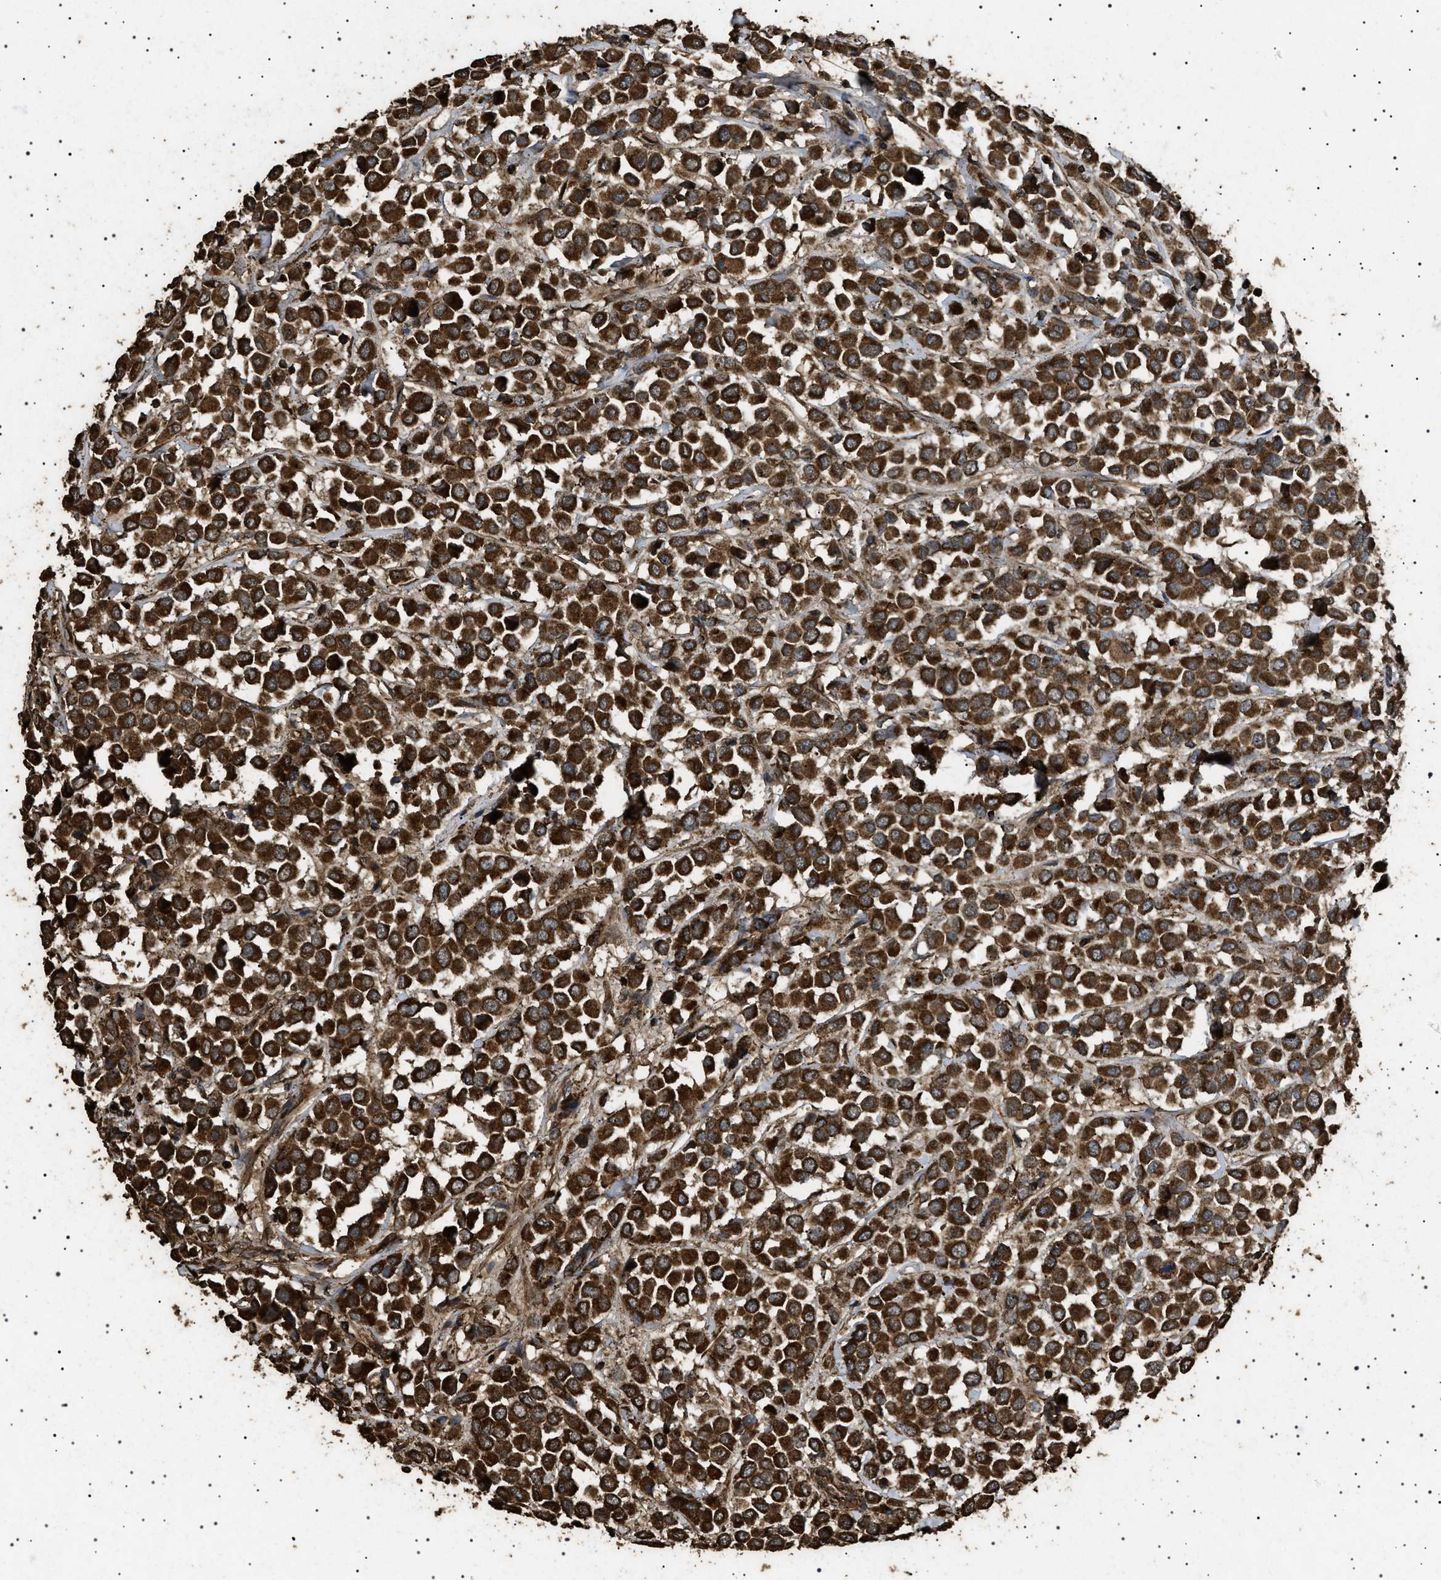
{"staining": {"intensity": "strong", "quantity": ">75%", "location": "cytoplasmic/membranous"}, "tissue": "breast cancer", "cell_type": "Tumor cells", "image_type": "cancer", "snomed": [{"axis": "morphology", "description": "Duct carcinoma"}, {"axis": "topography", "description": "Breast"}], "caption": "IHC of breast intraductal carcinoma shows high levels of strong cytoplasmic/membranous positivity in approximately >75% of tumor cells. The staining is performed using DAB (3,3'-diaminobenzidine) brown chromogen to label protein expression. The nuclei are counter-stained blue using hematoxylin.", "gene": "CYRIA", "patient": {"sex": "female", "age": 61}}